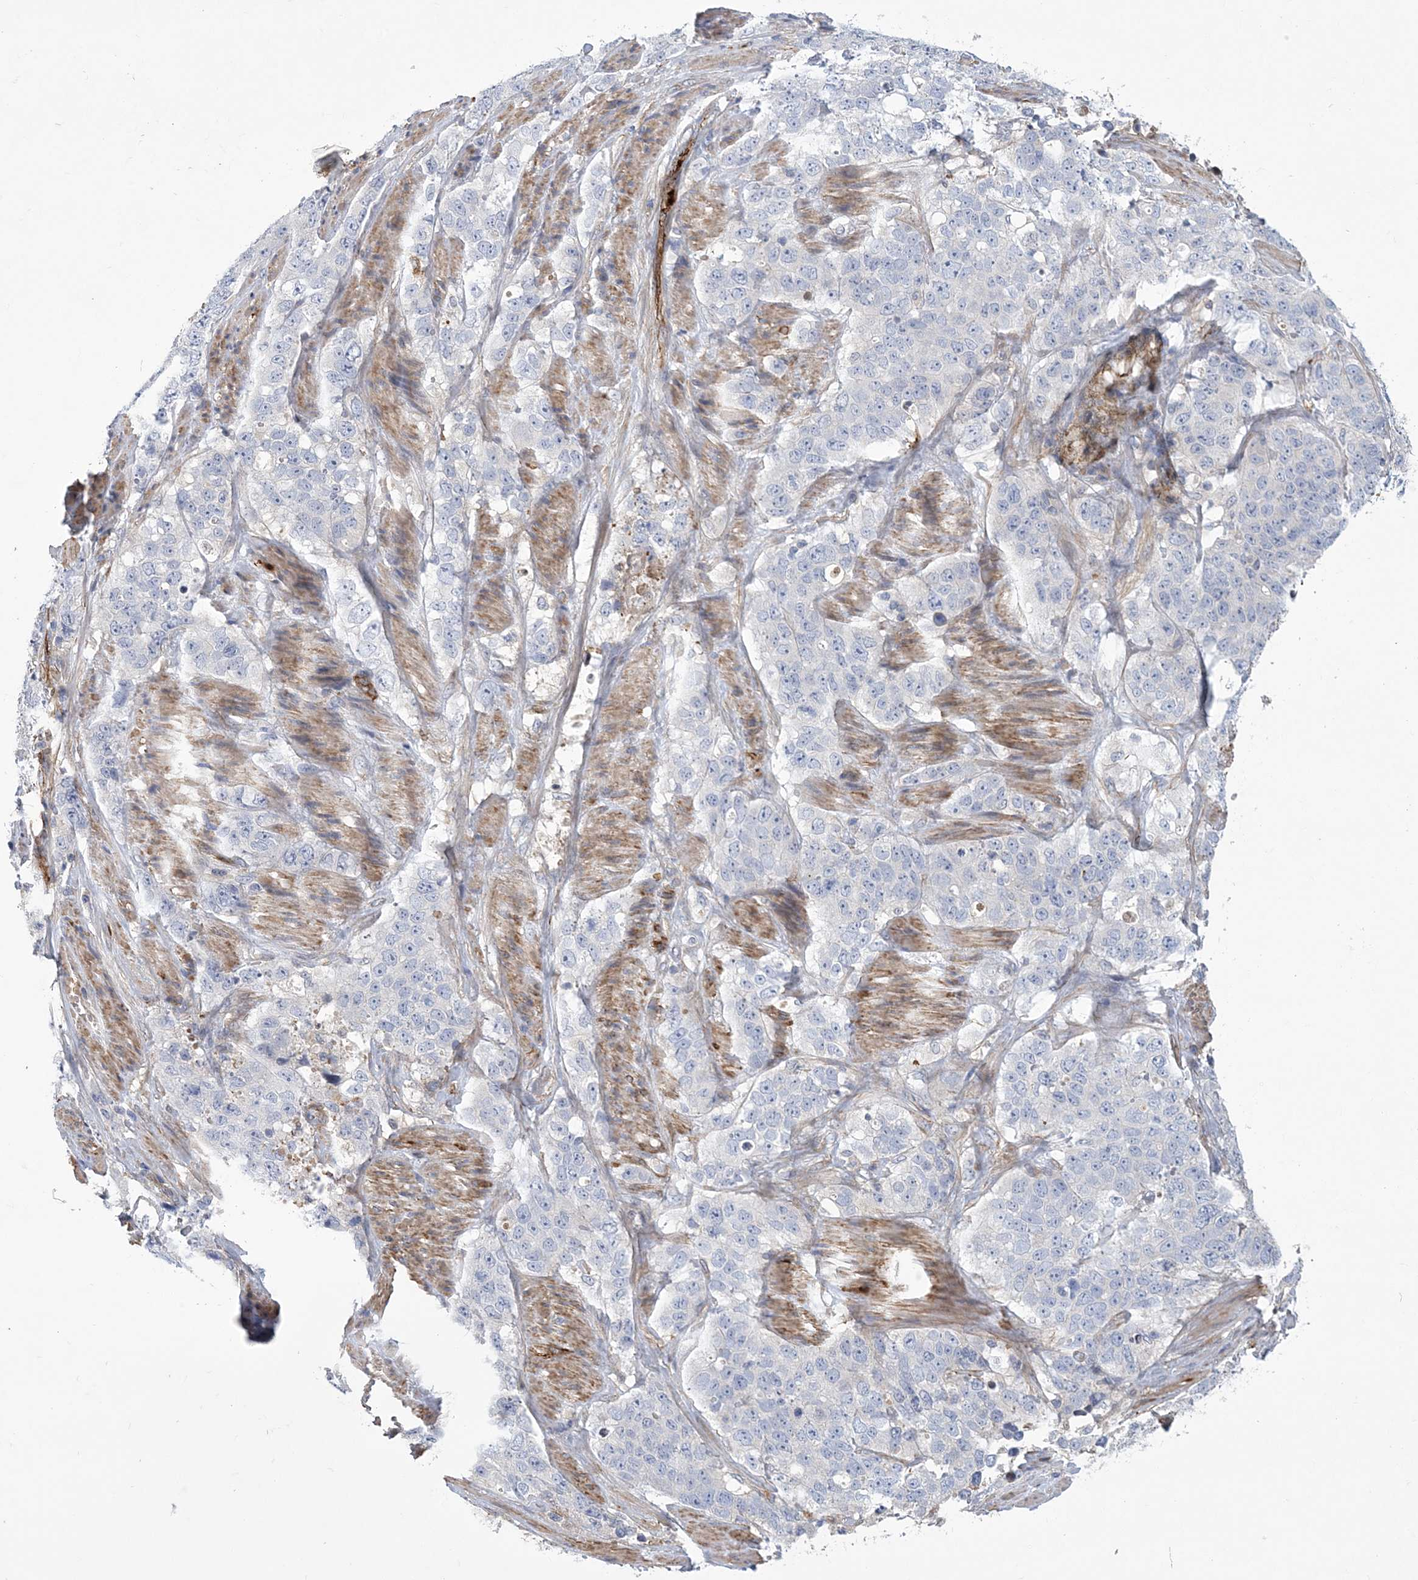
{"staining": {"intensity": "negative", "quantity": "none", "location": "none"}, "tissue": "stomach cancer", "cell_type": "Tumor cells", "image_type": "cancer", "snomed": [{"axis": "morphology", "description": "Adenocarcinoma, NOS"}, {"axis": "topography", "description": "Stomach"}], "caption": "IHC histopathology image of neoplastic tissue: stomach adenocarcinoma stained with DAB shows no significant protein expression in tumor cells.", "gene": "CALN1", "patient": {"sex": "male", "age": 48}}